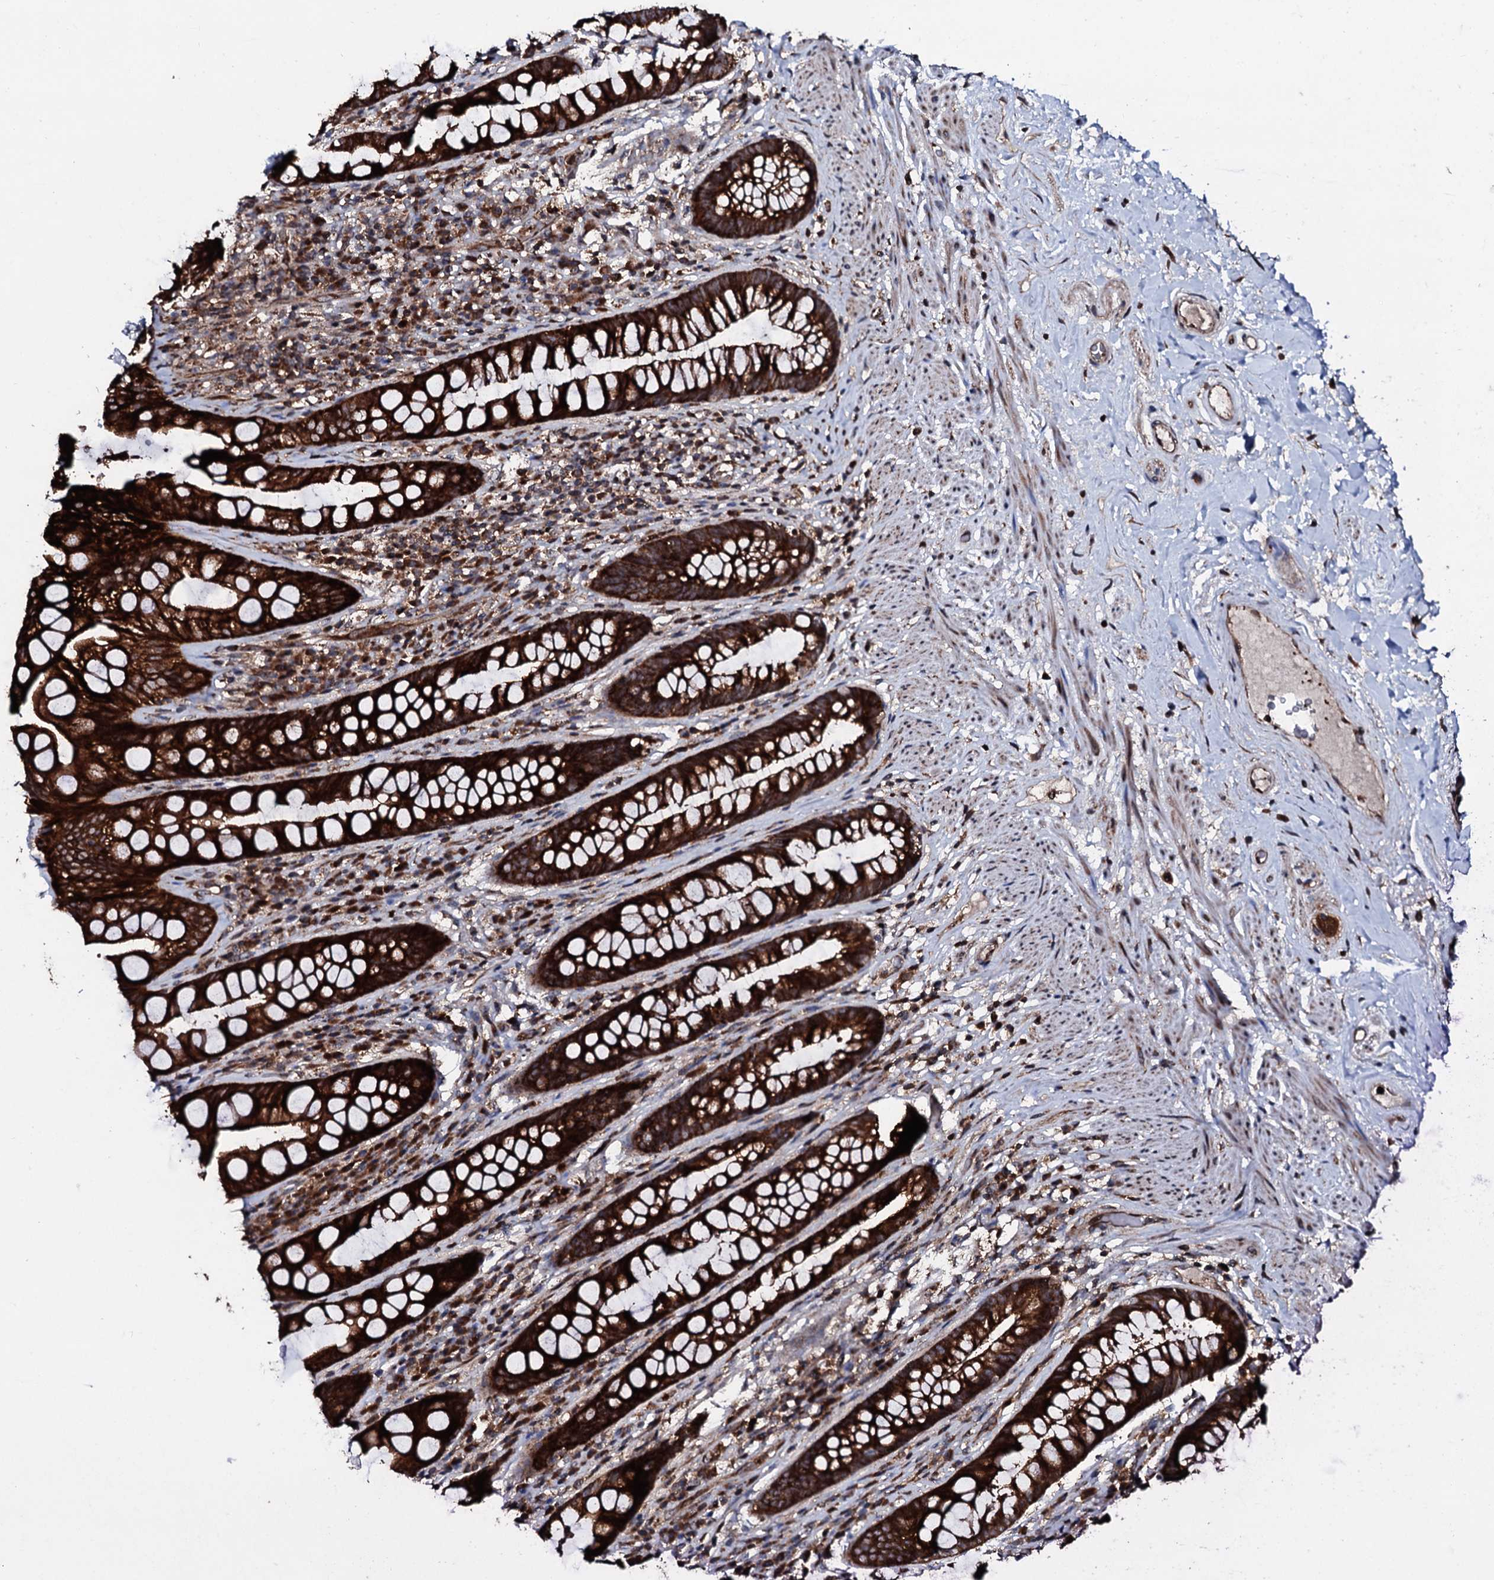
{"staining": {"intensity": "strong", "quantity": ">75%", "location": "cytoplasmic/membranous"}, "tissue": "rectum", "cell_type": "Glandular cells", "image_type": "normal", "snomed": [{"axis": "morphology", "description": "Normal tissue, NOS"}, {"axis": "topography", "description": "Rectum"}], "caption": "Immunohistochemistry image of unremarkable rectum: rectum stained using IHC demonstrates high levels of strong protein expression localized specifically in the cytoplasmic/membranous of glandular cells, appearing as a cytoplasmic/membranous brown color.", "gene": "ENSG00000256591", "patient": {"sex": "male", "age": 74}}